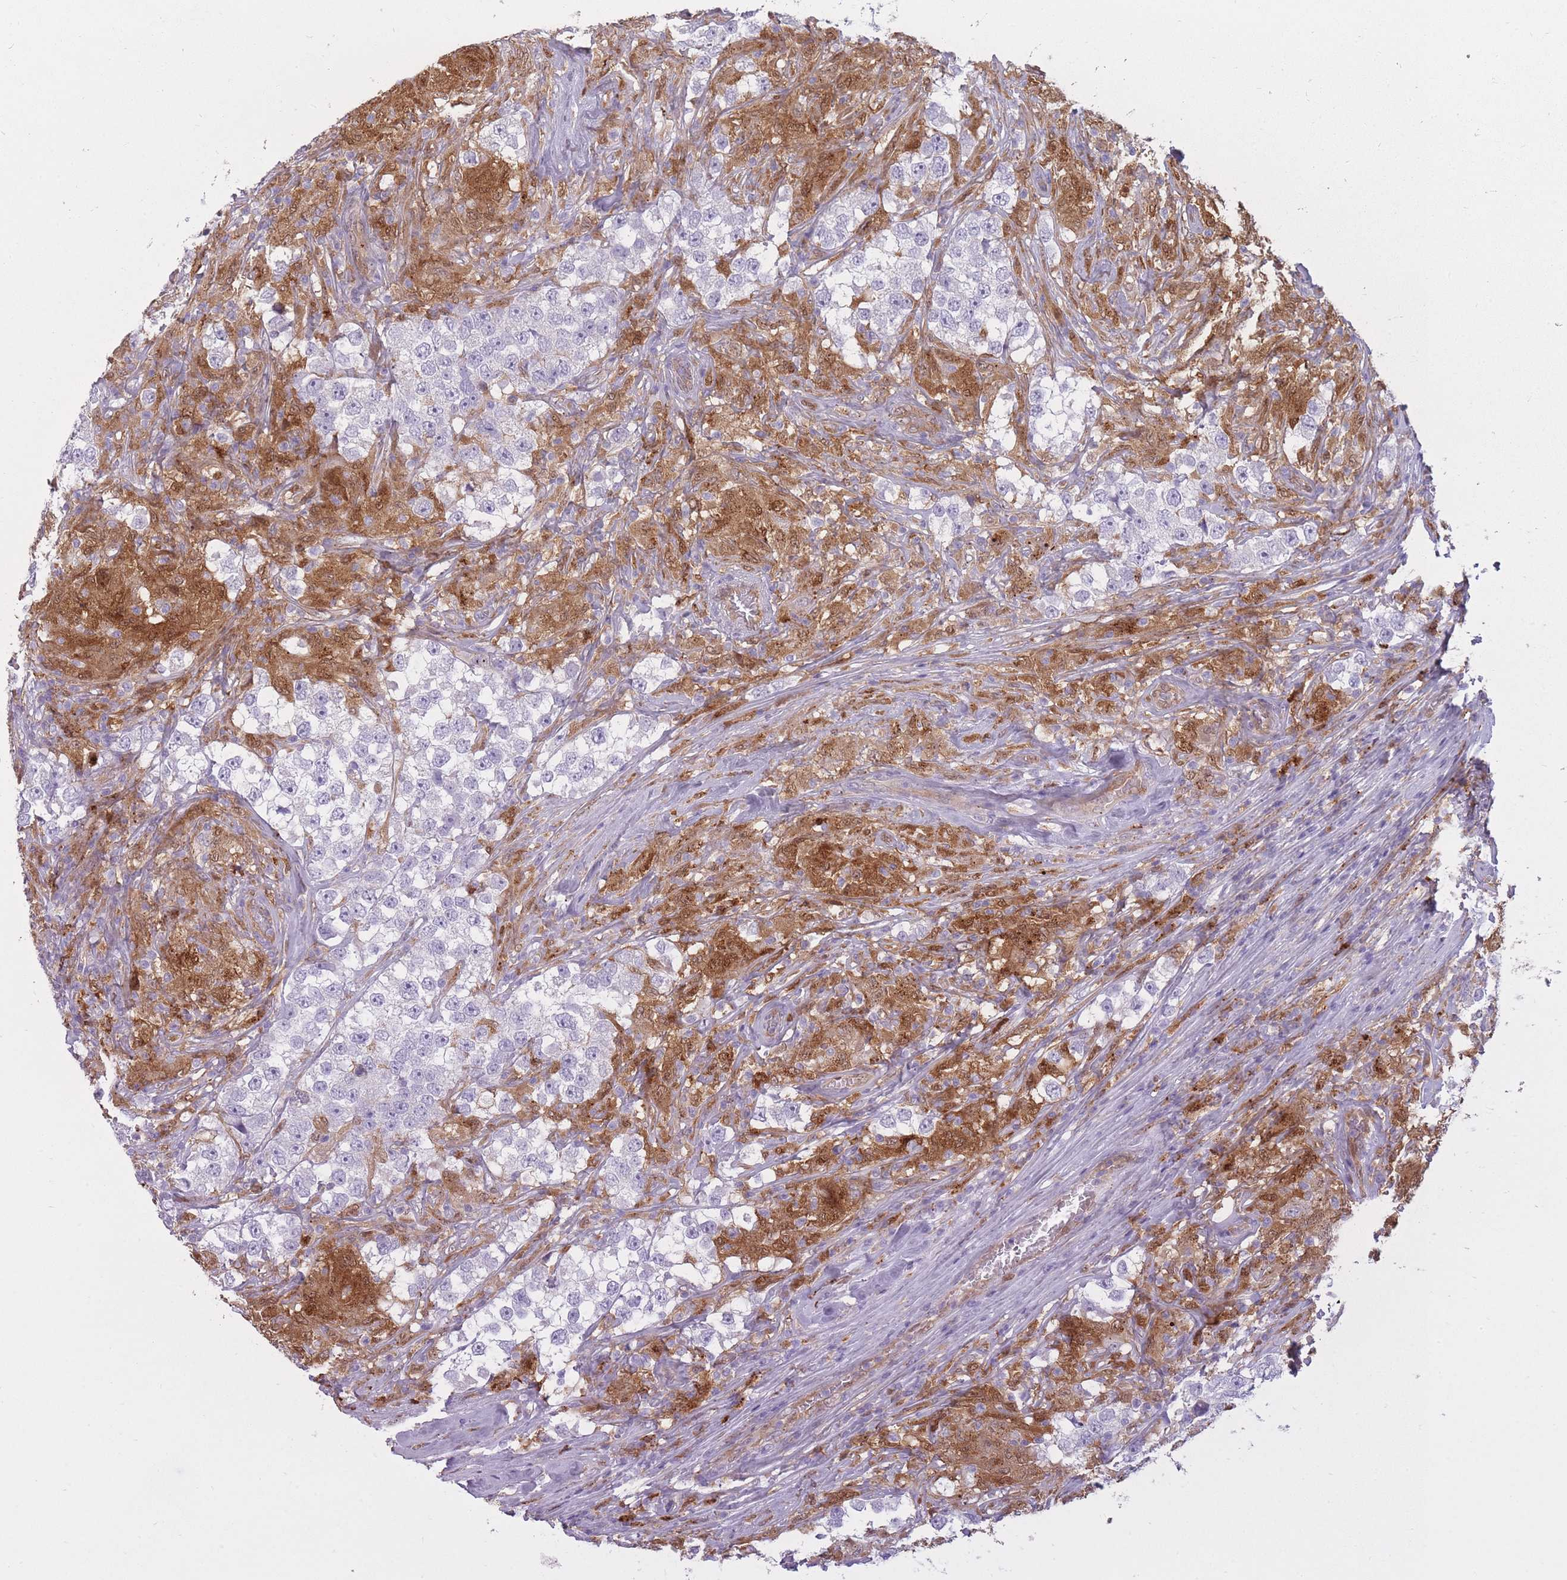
{"staining": {"intensity": "negative", "quantity": "none", "location": "none"}, "tissue": "testis cancer", "cell_type": "Tumor cells", "image_type": "cancer", "snomed": [{"axis": "morphology", "description": "Seminoma, NOS"}, {"axis": "topography", "description": "Testis"}], "caption": "DAB (3,3'-diaminobenzidine) immunohistochemical staining of seminoma (testis) shows no significant staining in tumor cells.", "gene": "LGALS9", "patient": {"sex": "male", "age": 46}}